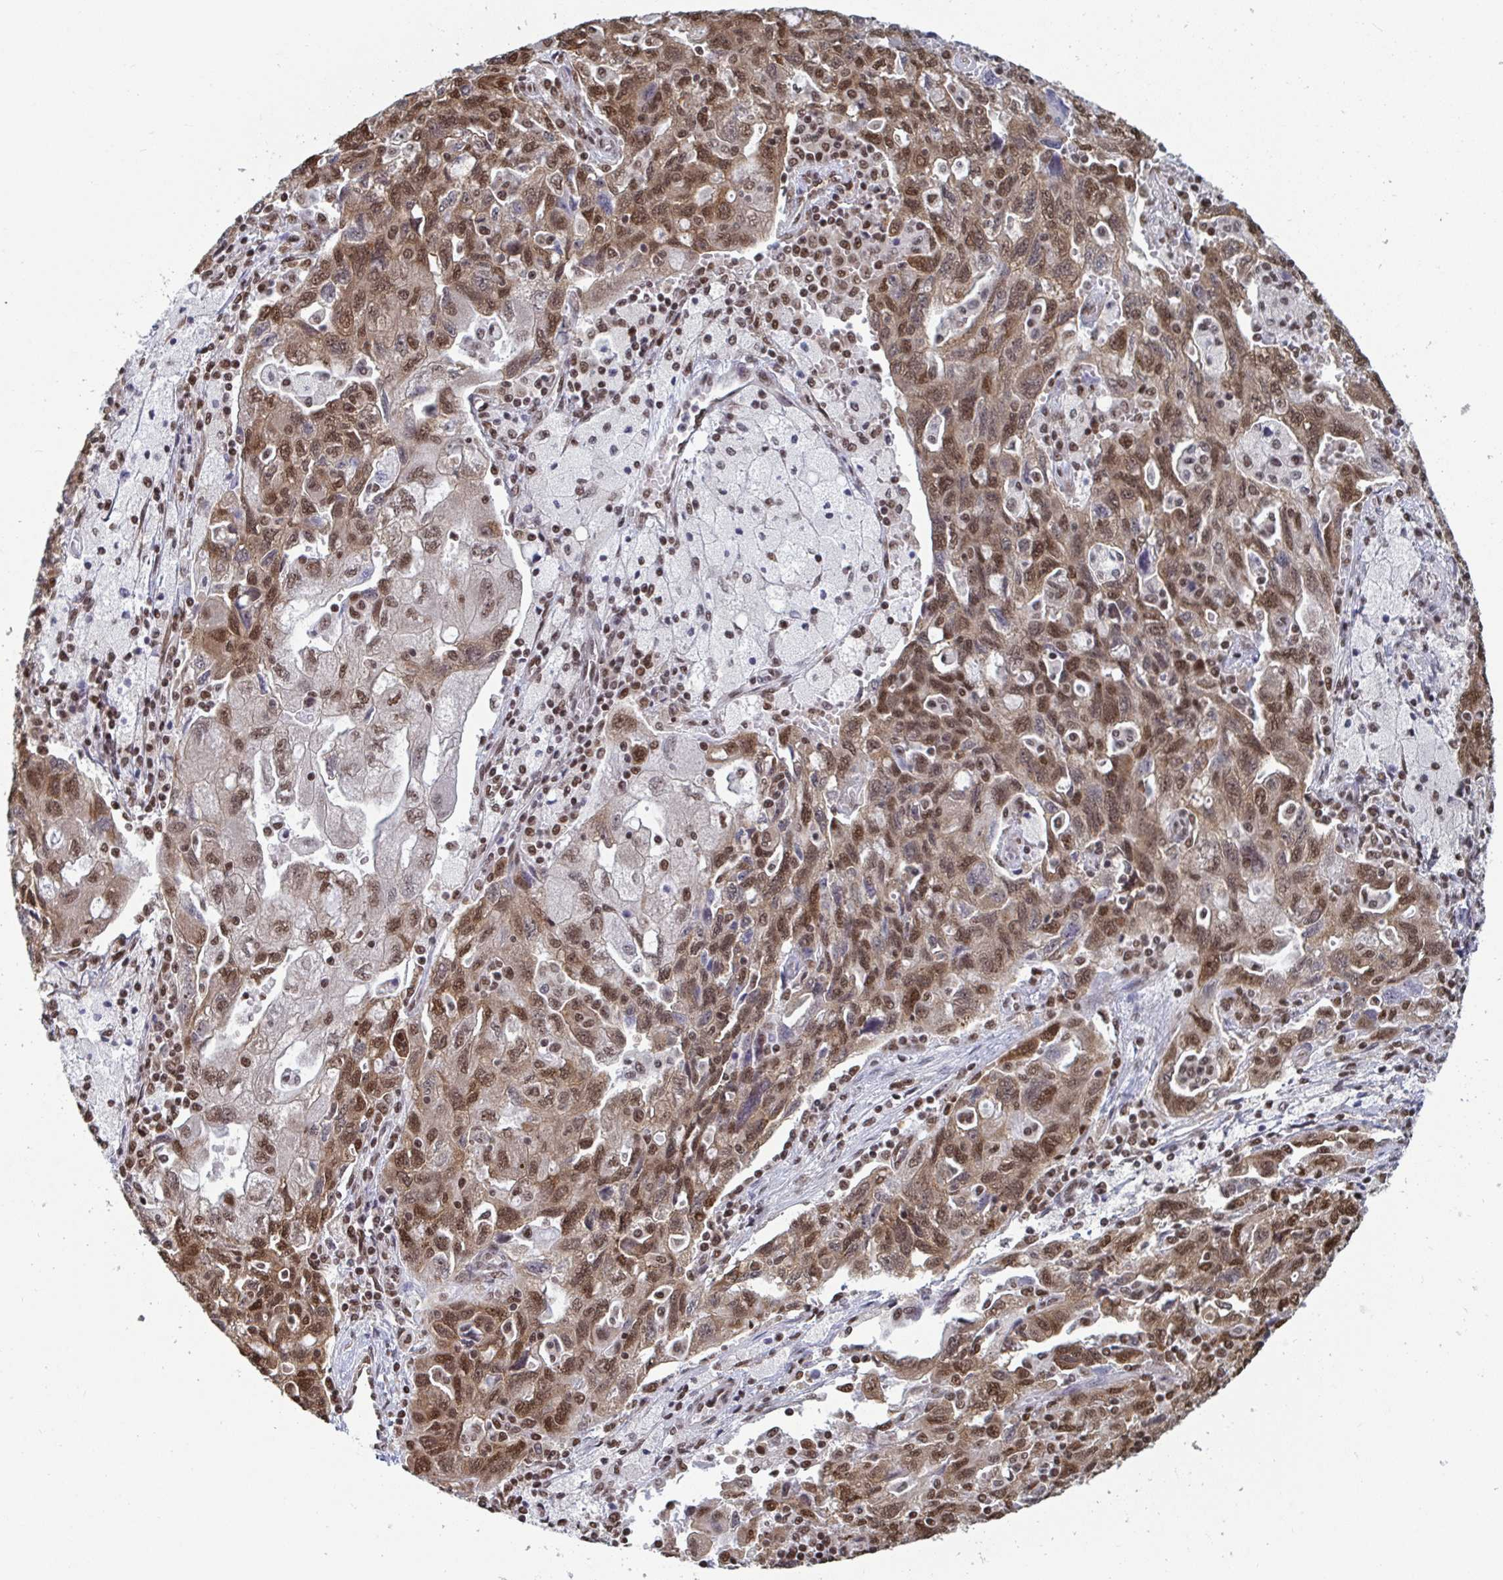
{"staining": {"intensity": "moderate", "quantity": ">75%", "location": "cytoplasmic/membranous,nuclear"}, "tissue": "ovarian cancer", "cell_type": "Tumor cells", "image_type": "cancer", "snomed": [{"axis": "morphology", "description": "Carcinoma, NOS"}, {"axis": "morphology", "description": "Cystadenocarcinoma, serous, NOS"}, {"axis": "topography", "description": "Ovary"}], "caption": "Moderate cytoplasmic/membranous and nuclear staining is seen in approximately >75% of tumor cells in ovarian cancer (carcinoma).", "gene": "GAR1", "patient": {"sex": "female", "age": 69}}